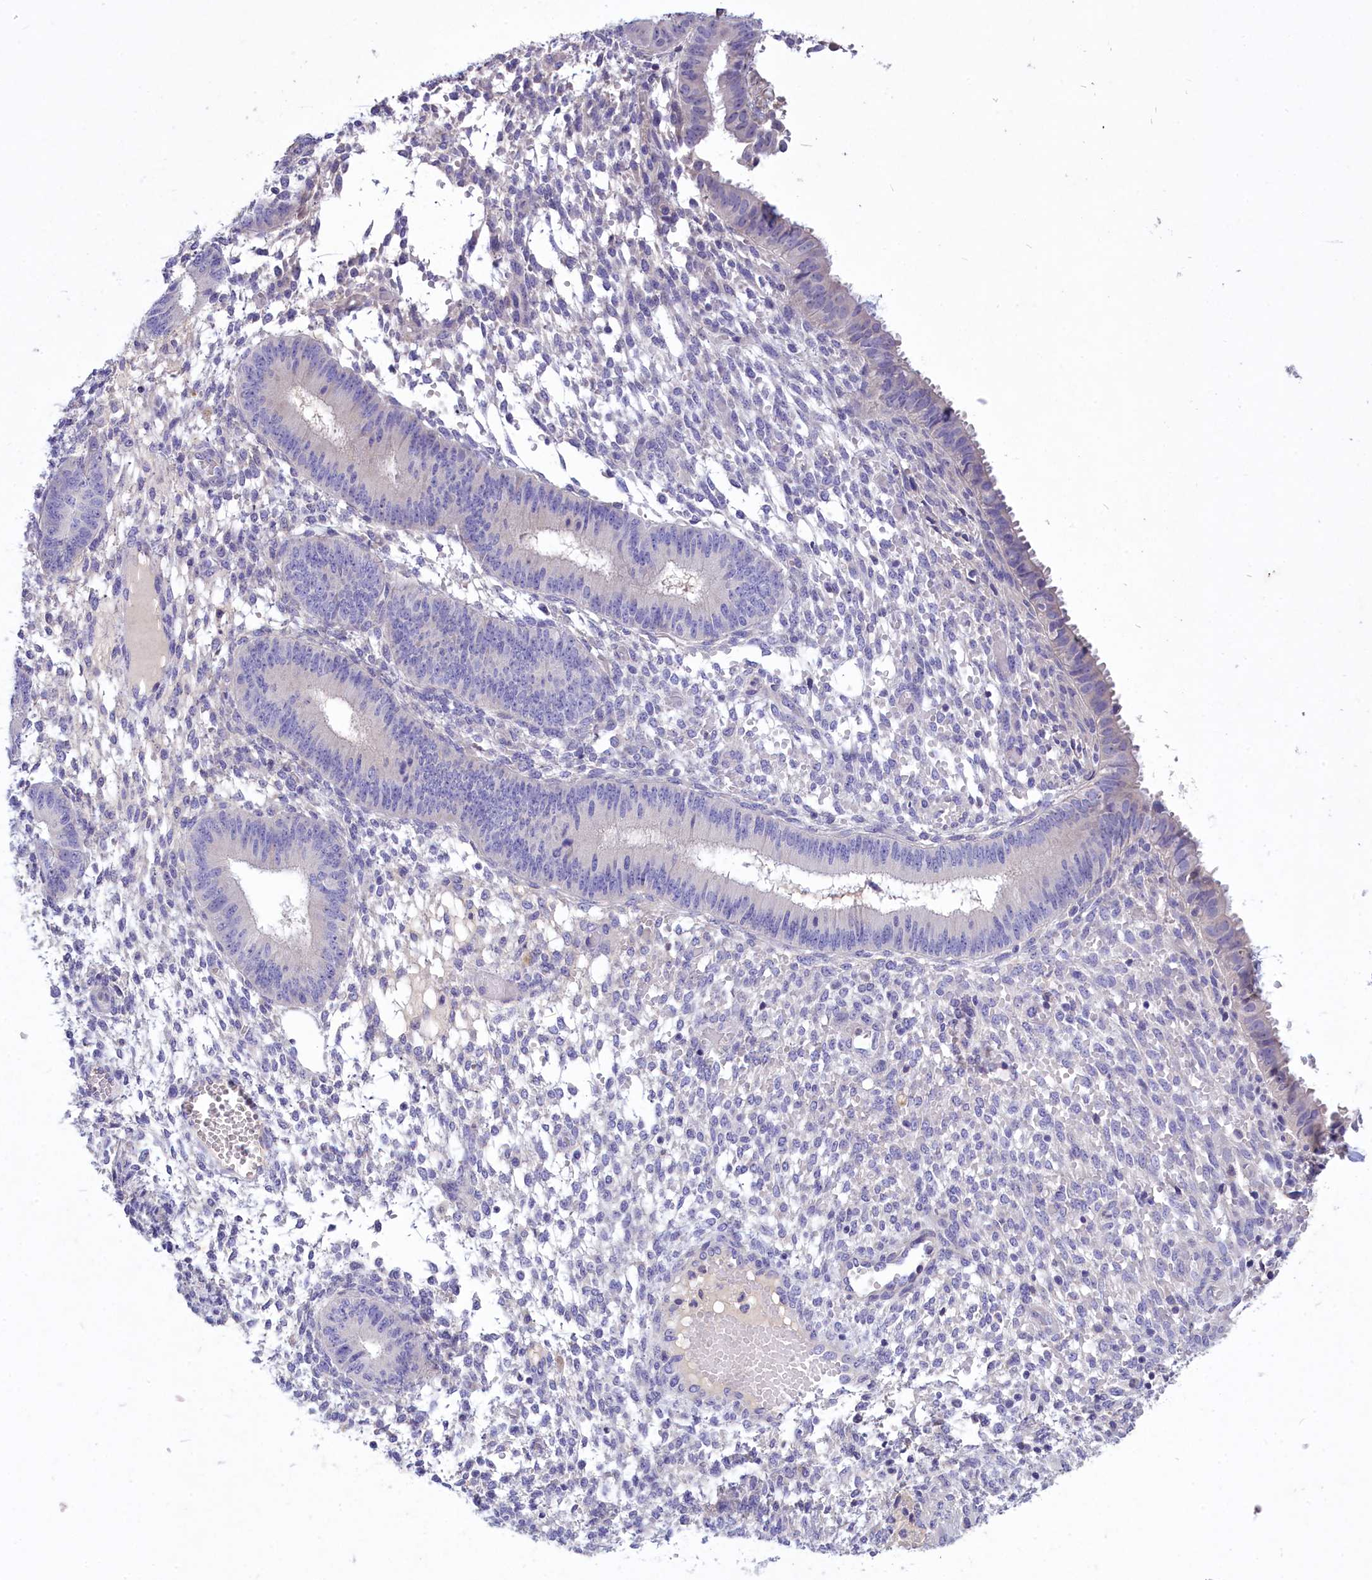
{"staining": {"intensity": "negative", "quantity": "none", "location": "none"}, "tissue": "endometrium", "cell_type": "Cells in endometrial stroma", "image_type": "normal", "snomed": [{"axis": "morphology", "description": "Normal tissue, NOS"}, {"axis": "topography", "description": "Endometrium"}], "caption": "Immunohistochemistry of normal human endometrium demonstrates no staining in cells in endometrial stroma. (DAB immunohistochemistry (IHC), high magnification).", "gene": "DEFB119", "patient": {"sex": "female", "age": 49}}